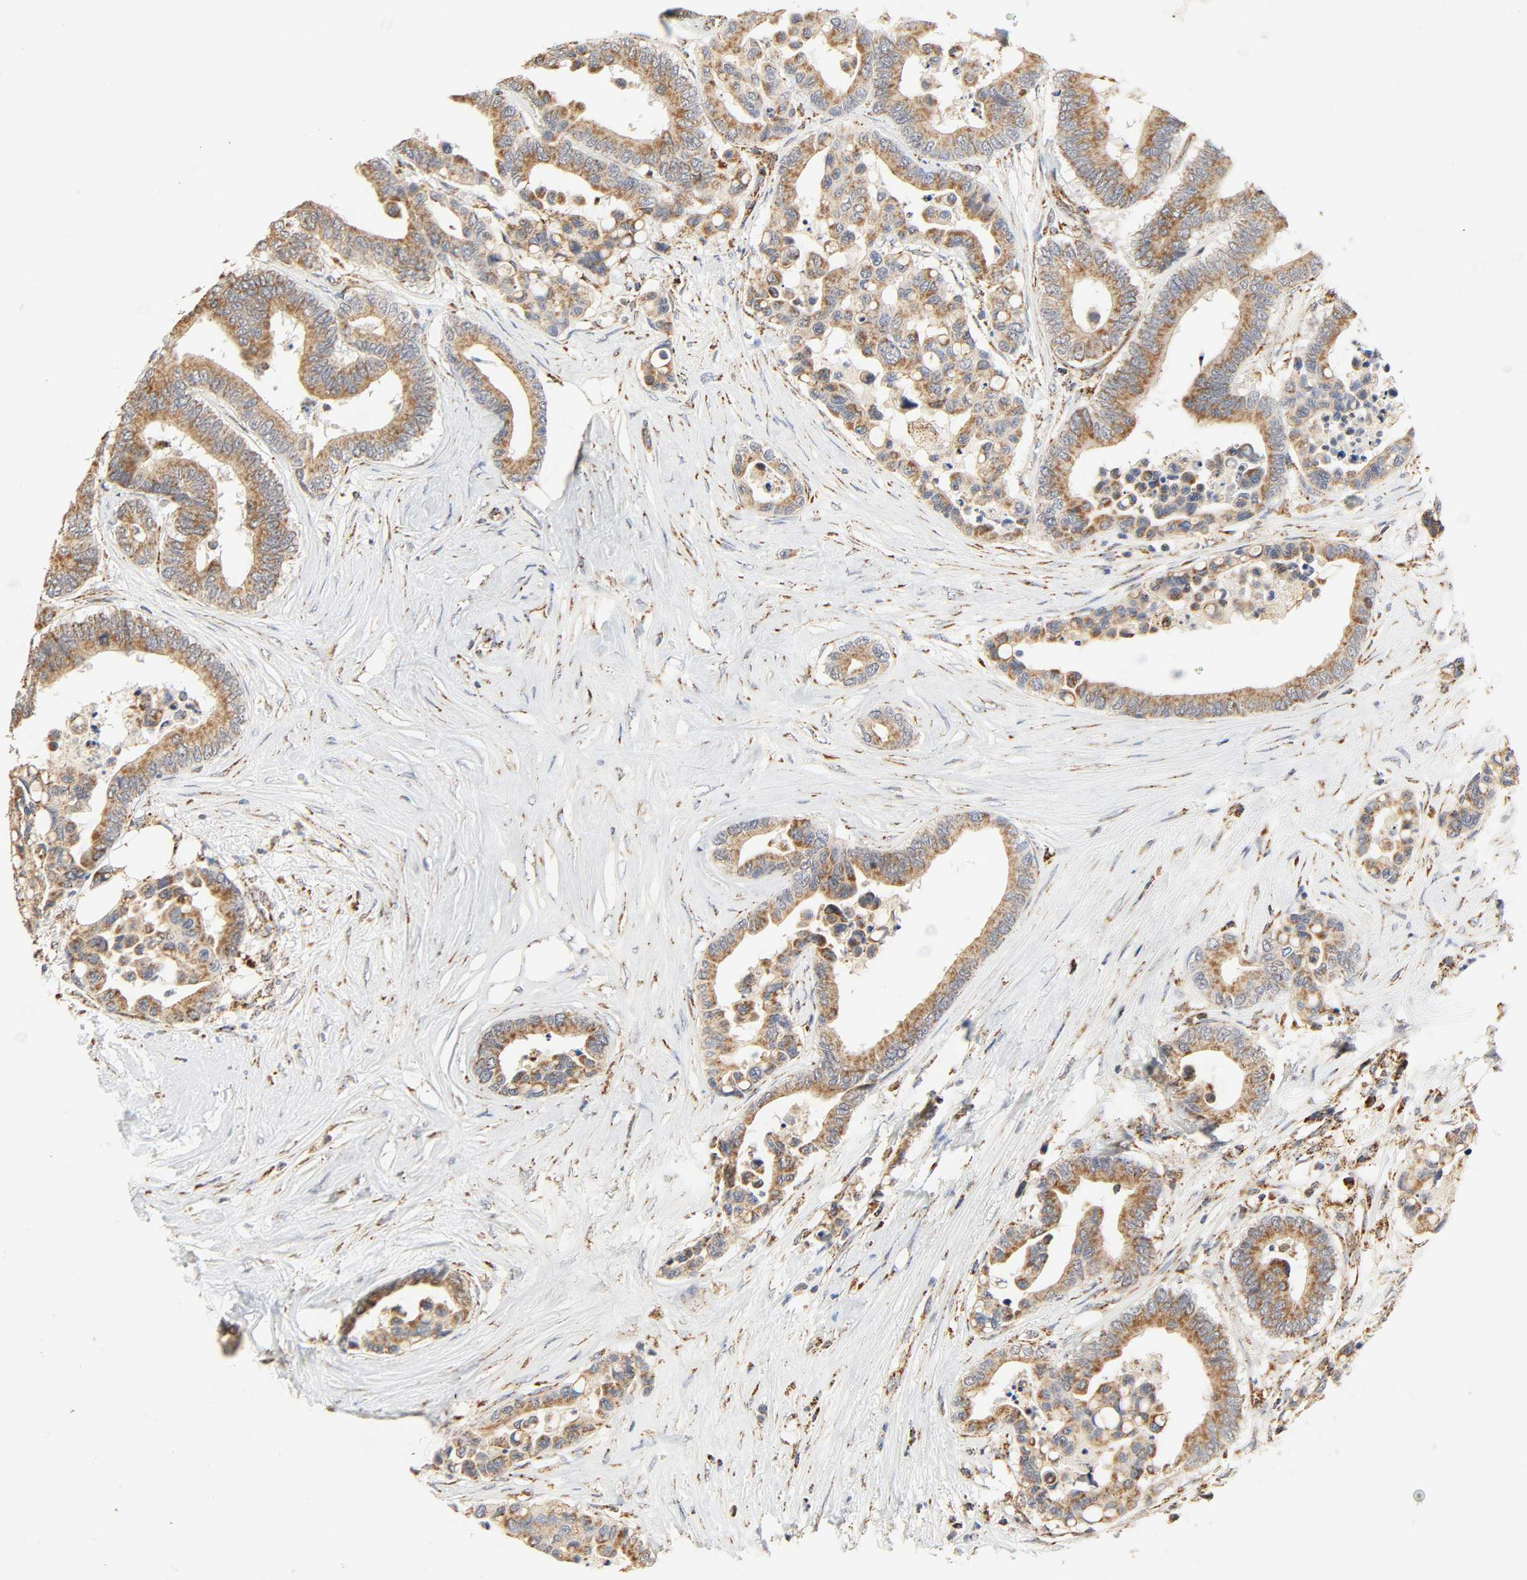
{"staining": {"intensity": "moderate", "quantity": ">75%", "location": "cytoplasmic/membranous"}, "tissue": "colorectal cancer", "cell_type": "Tumor cells", "image_type": "cancer", "snomed": [{"axis": "morphology", "description": "Adenocarcinoma, NOS"}, {"axis": "topography", "description": "Colon"}], "caption": "A brown stain shows moderate cytoplasmic/membranous positivity of a protein in human adenocarcinoma (colorectal) tumor cells.", "gene": "ZMAT5", "patient": {"sex": "male", "age": 82}}